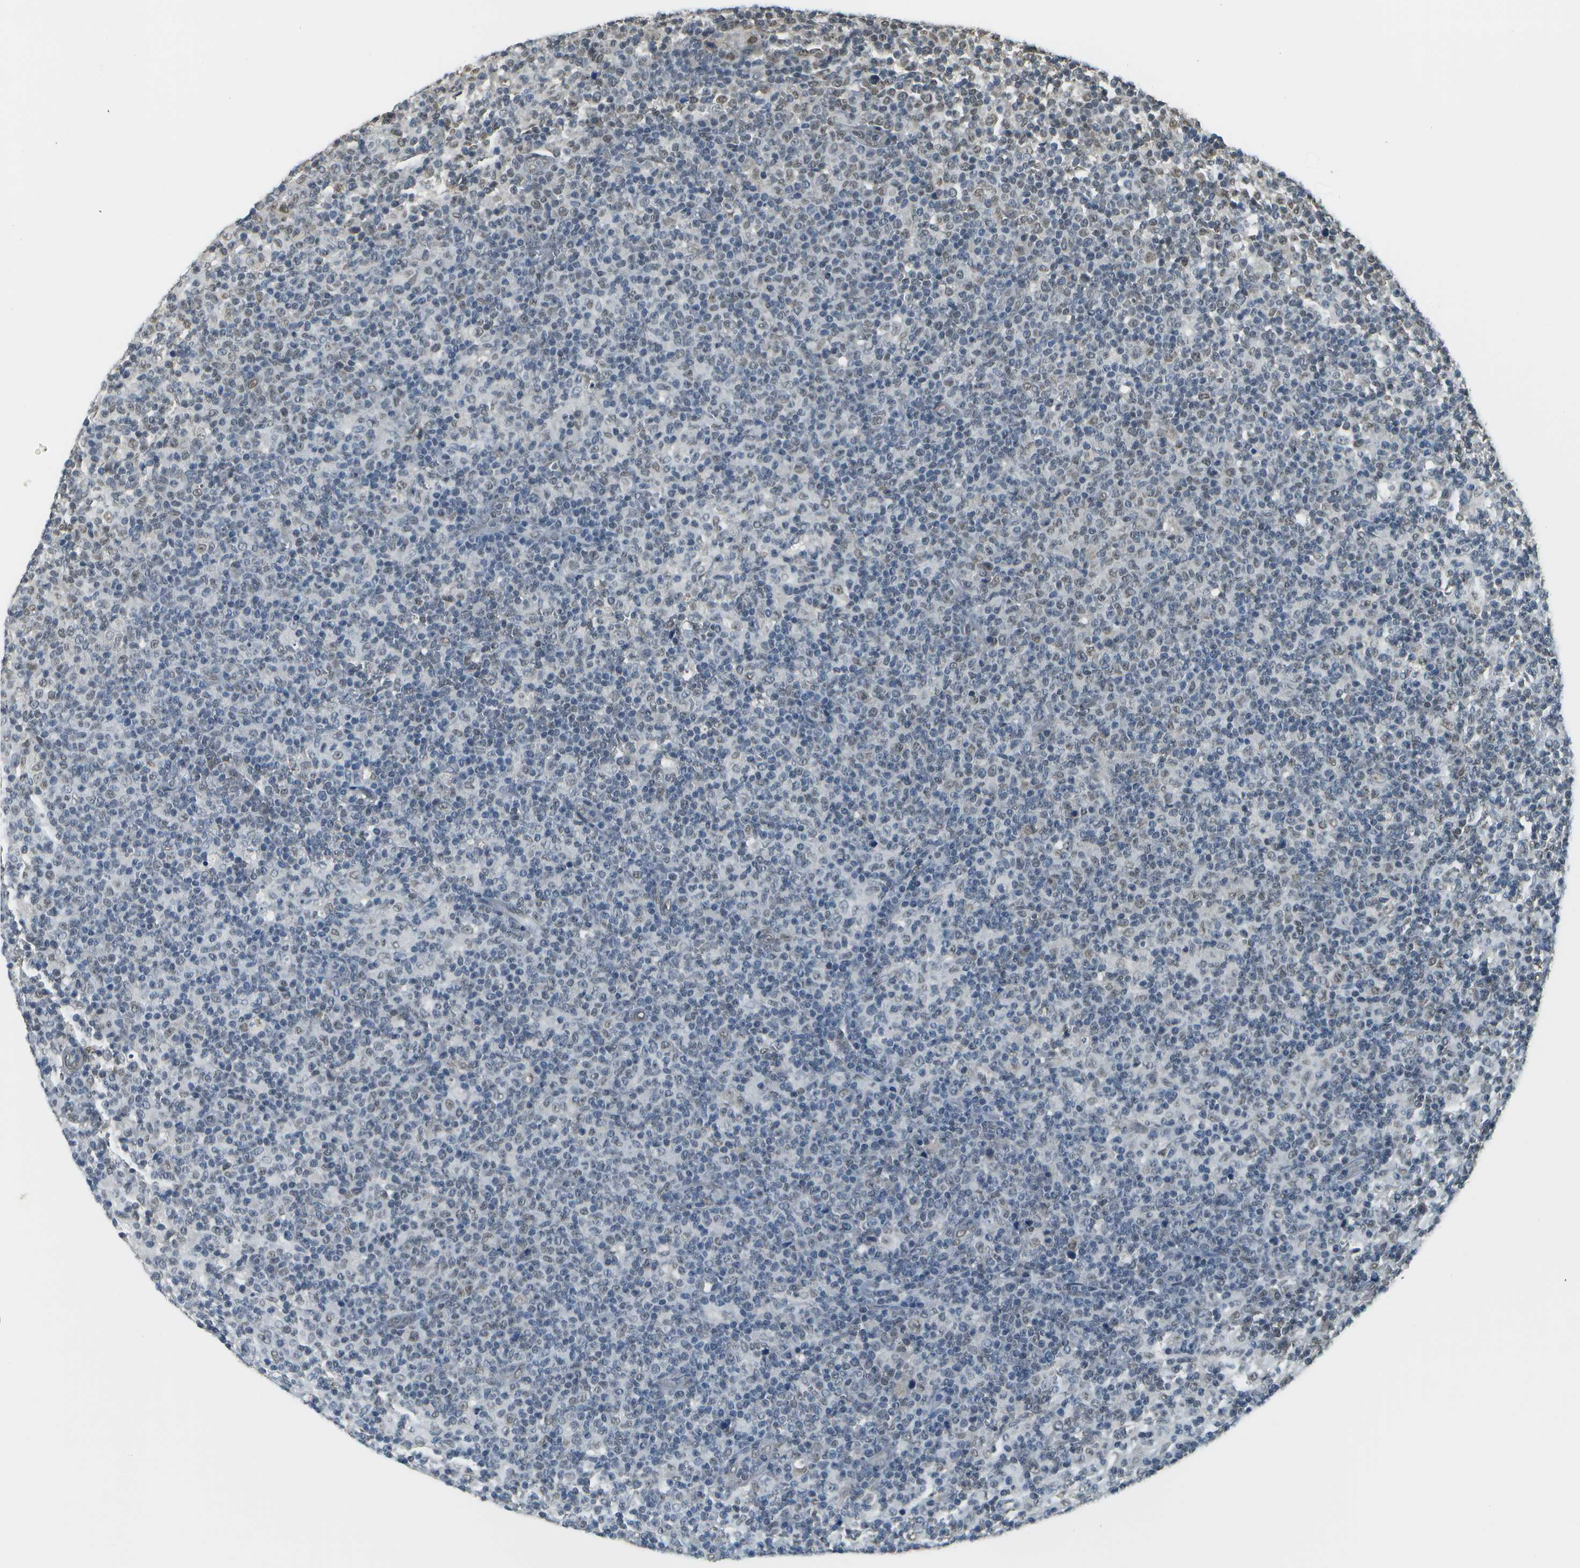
{"staining": {"intensity": "weak", "quantity": "<25%", "location": "nuclear"}, "tissue": "lymph node", "cell_type": "Non-germinal center cells", "image_type": "normal", "snomed": [{"axis": "morphology", "description": "Normal tissue, NOS"}, {"axis": "morphology", "description": "Inflammation, NOS"}, {"axis": "topography", "description": "Lymph node"}], "caption": "High power microscopy histopathology image of an IHC histopathology image of unremarkable lymph node, revealing no significant staining in non-germinal center cells.", "gene": "ABL2", "patient": {"sex": "male", "age": 55}}